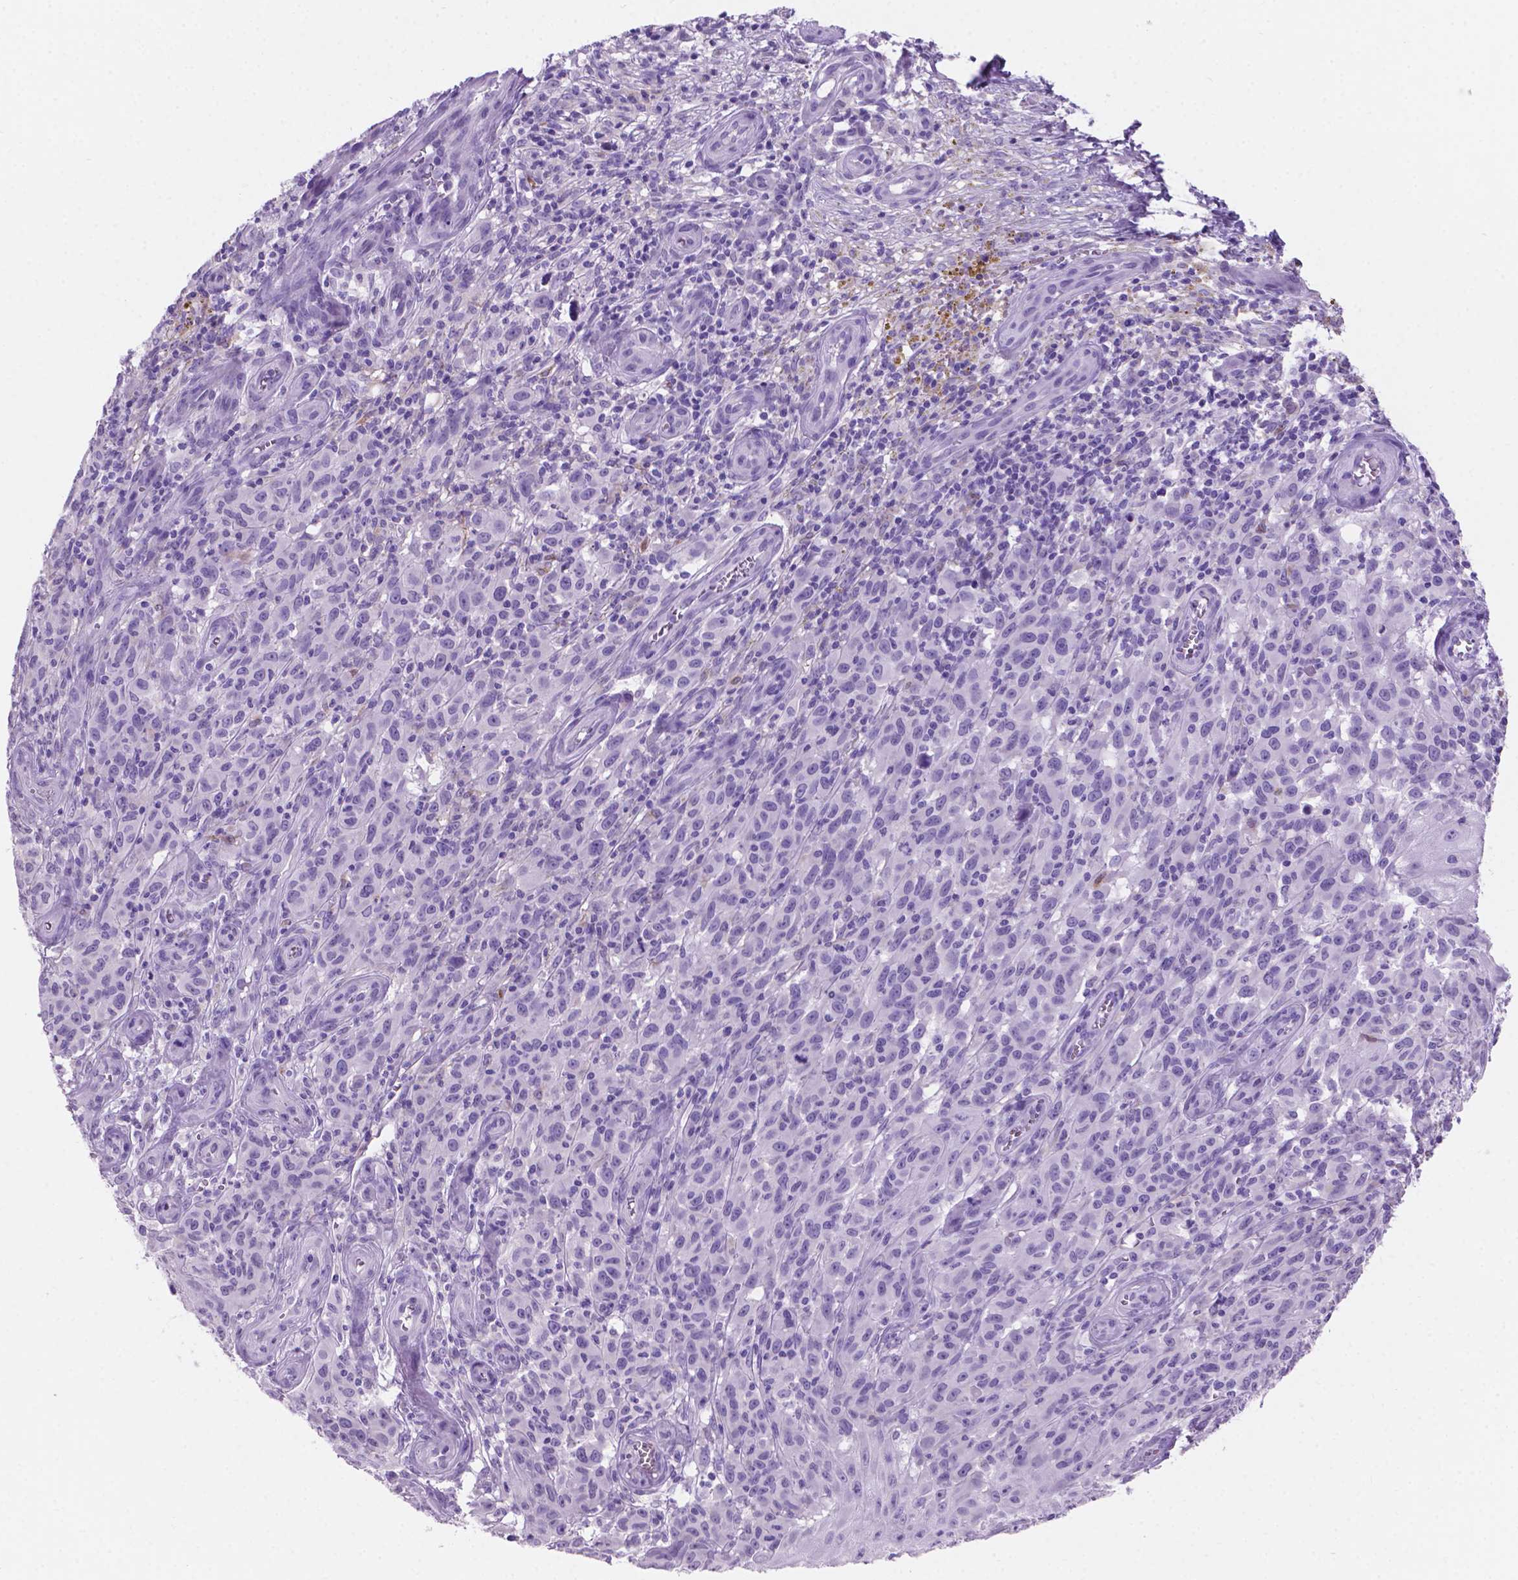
{"staining": {"intensity": "negative", "quantity": "none", "location": "none"}, "tissue": "melanoma", "cell_type": "Tumor cells", "image_type": "cancer", "snomed": [{"axis": "morphology", "description": "Malignant melanoma, NOS"}, {"axis": "topography", "description": "Skin"}], "caption": "Tumor cells show no significant protein expression in malignant melanoma.", "gene": "GRIN2B", "patient": {"sex": "female", "age": 53}}